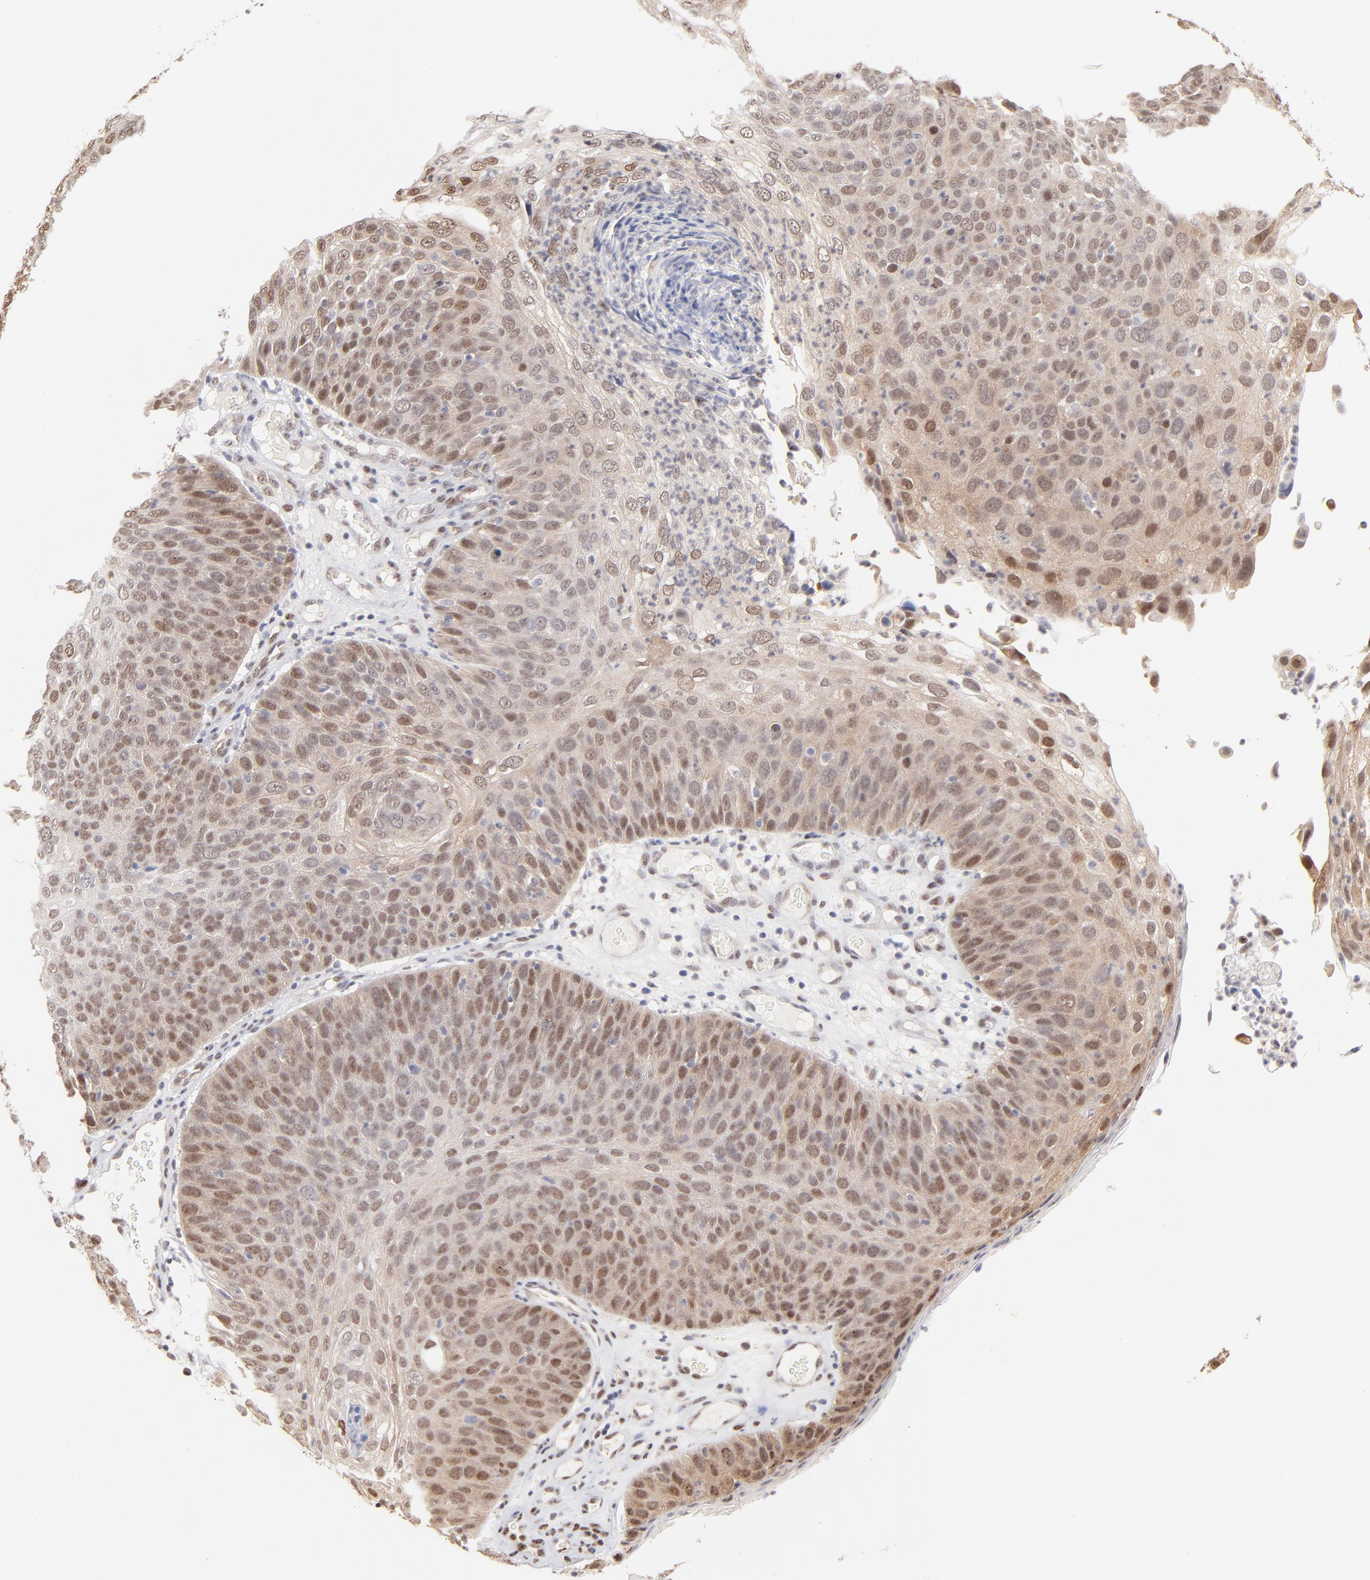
{"staining": {"intensity": "moderate", "quantity": ">75%", "location": "nuclear"}, "tissue": "skin cancer", "cell_type": "Tumor cells", "image_type": "cancer", "snomed": [{"axis": "morphology", "description": "Squamous cell carcinoma, NOS"}, {"axis": "topography", "description": "Skin"}], "caption": "Protein analysis of skin squamous cell carcinoma tissue demonstrates moderate nuclear staining in about >75% of tumor cells. The protein of interest is shown in brown color, while the nuclei are stained blue.", "gene": "STAT3", "patient": {"sex": "male", "age": 87}}